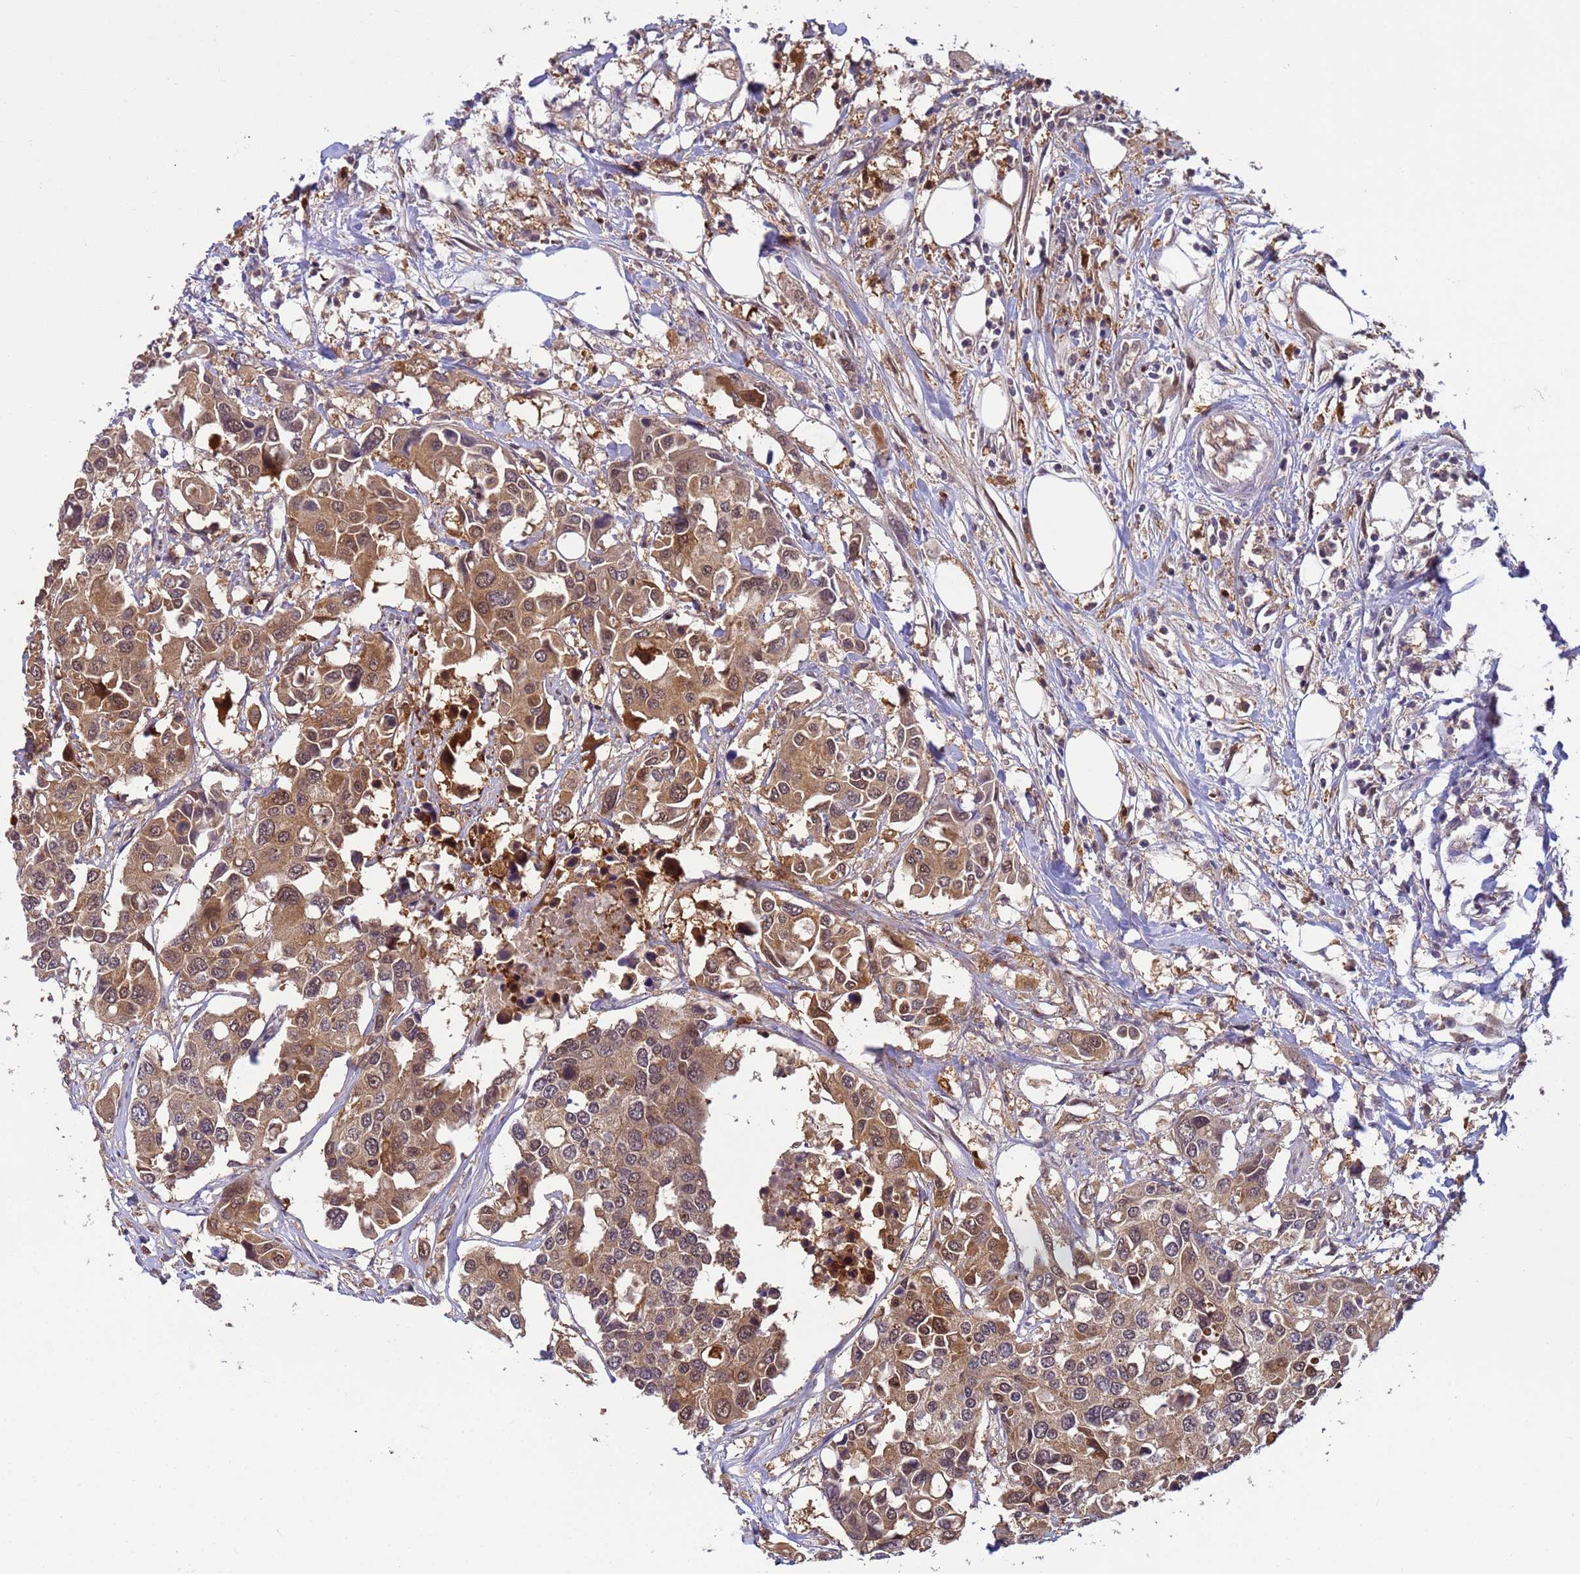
{"staining": {"intensity": "moderate", "quantity": ">75%", "location": "cytoplasmic/membranous,nuclear"}, "tissue": "colorectal cancer", "cell_type": "Tumor cells", "image_type": "cancer", "snomed": [{"axis": "morphology", "description": "Adenocarcinoma, NOS"}, {"axis": "topography", "description": "Colon"}], "caption": "Immunohistochemistry of human adenocarcinoma (colorectal) demonstrates medium levels of moderate cytoplasmic/membranous and nuclear staining in approximately >75% of tumor cells.", "gene": "NPEPPS", "patient": {"sex": "male", "age": 77}}